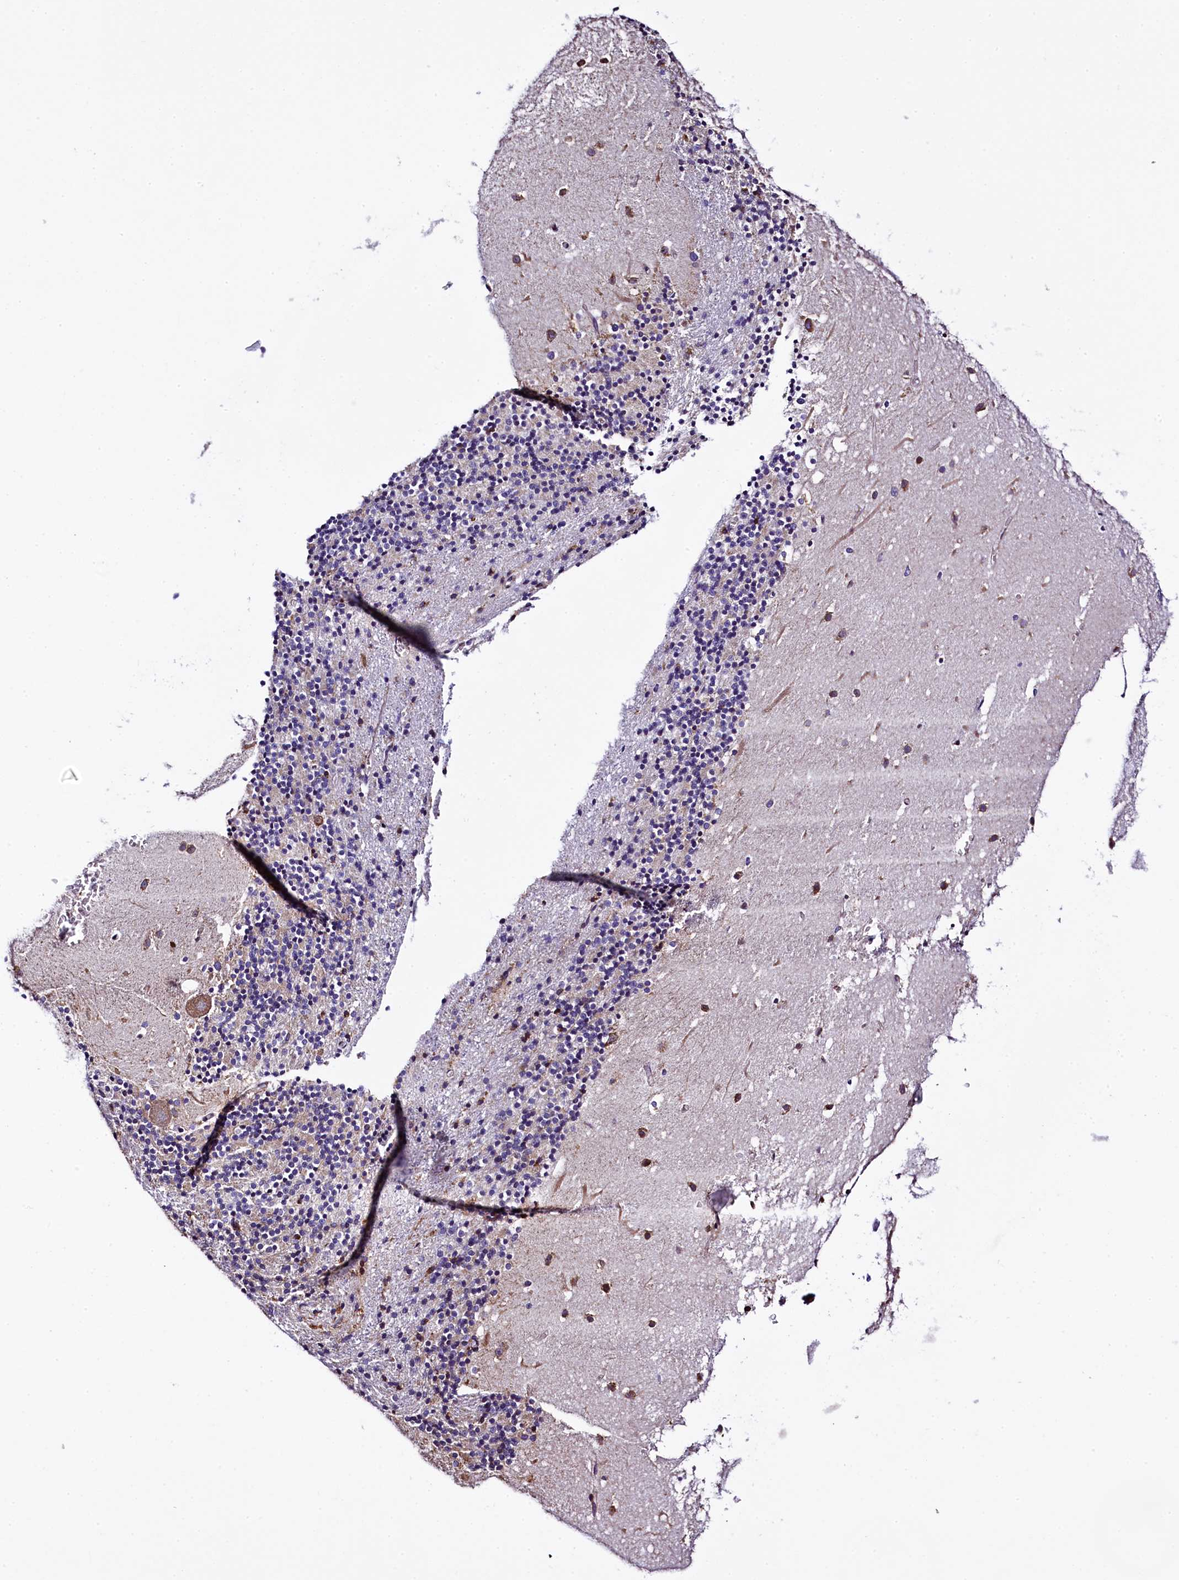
{"staining": {"intensity": "weak", "quantity": "<25%", "location": "cytoplasmic/membranous"}, "tissue": "cerebellum", "cell_type": "Cells in granular layer", "image_type": "normal", "snomed": [{"axis": "morphology", "description": "Normal tissue, NOS"}, {"axis": "topography", "description": "Cerebellum"}], "caption": "Histopathology image shows no protein staining in cells in granular layer of unremarkable cerebellum.", "gene": "CAPS2", "patient": {"sex": "male", "age": 54}}